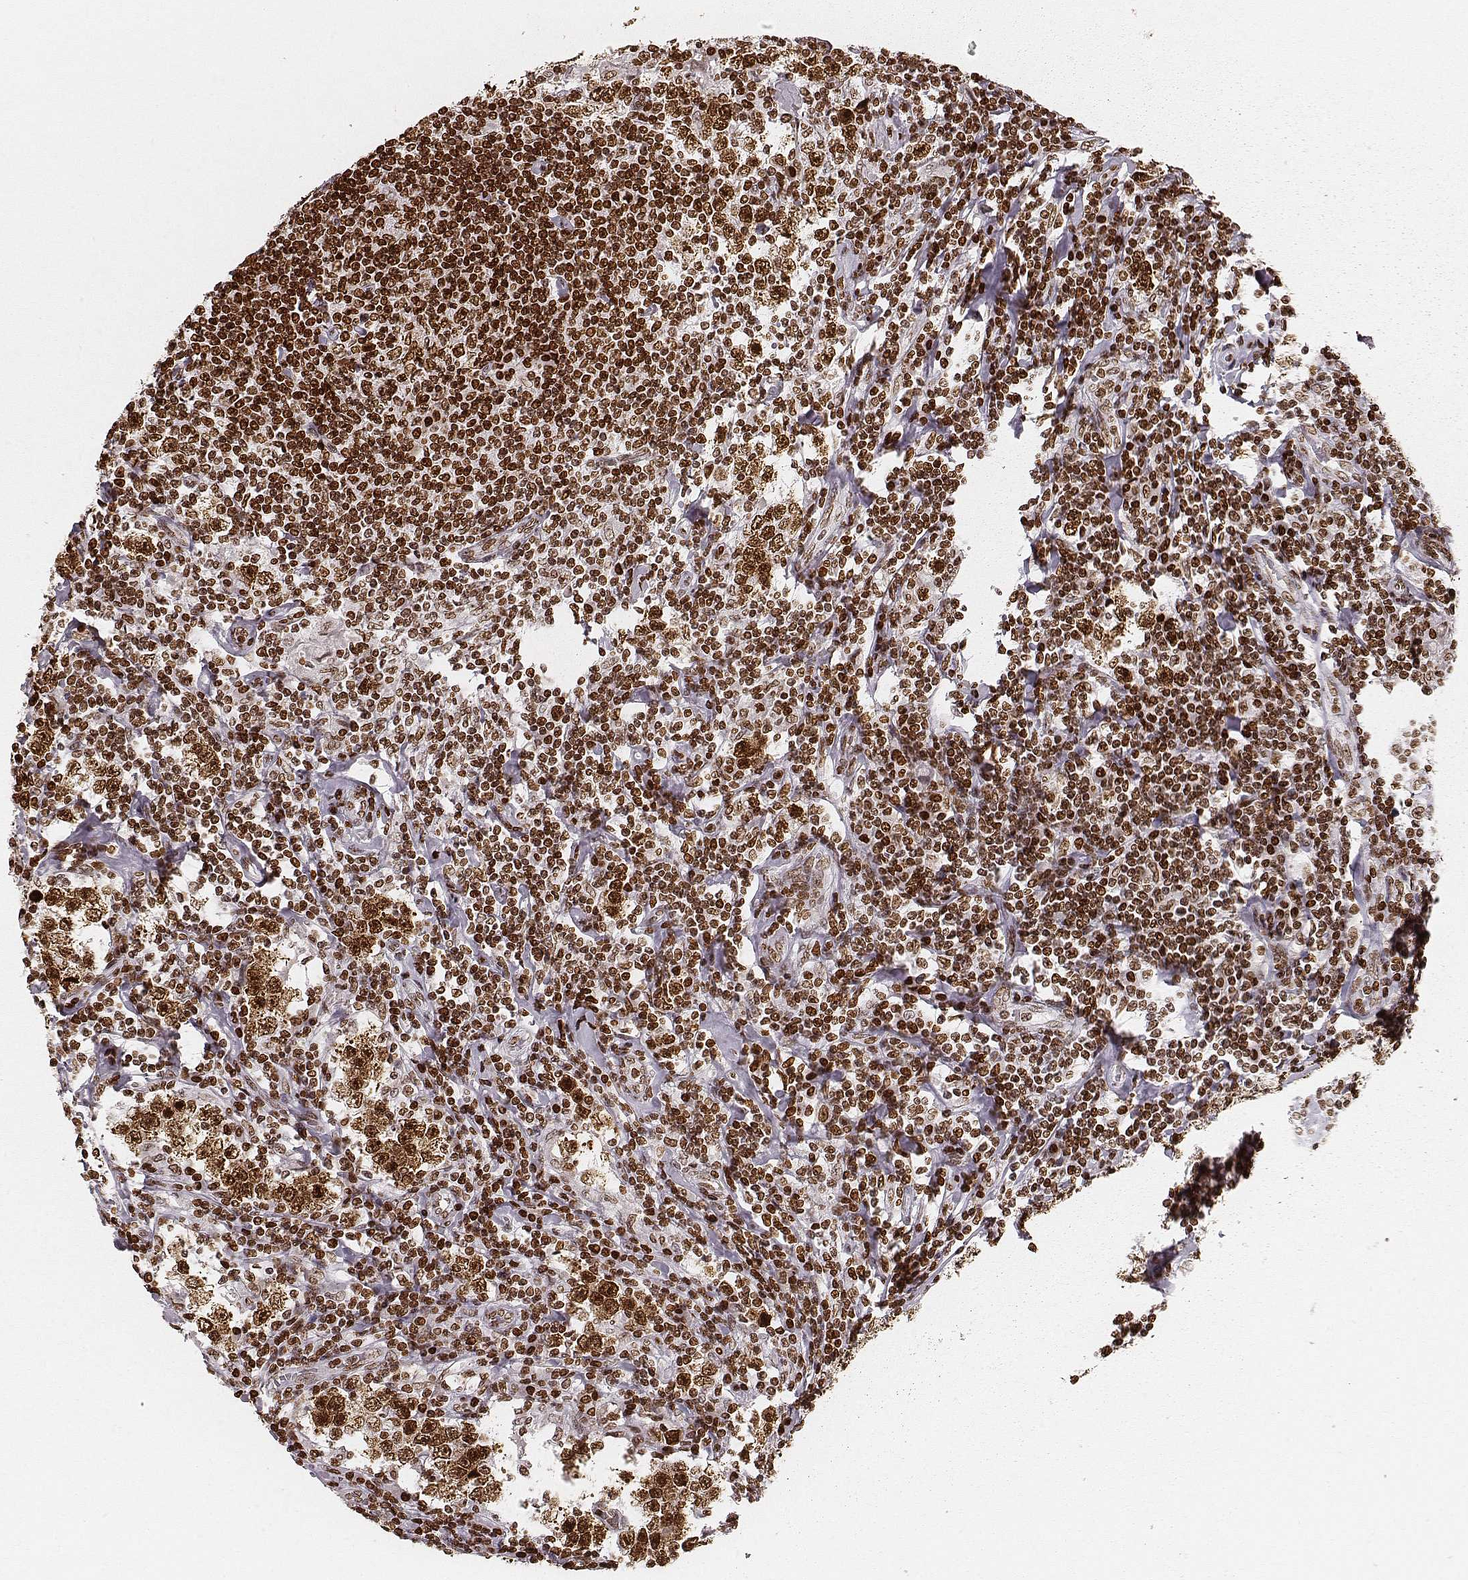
{"staining": {"intensity": "strong", "quantity": ">75%", "location": "nuclear"}, "tissue": "testis cancer", "cell_type": "Tumor cells", "image_type": "cancer", "snomed": [{"axis": "morphology", "description": "Seminoma, NOS"}, {"axis": "morphology", "description": "Carcinoma, Embryonal, NOS"}, {"axis": "topography", "description": "Testis"}], "caption": "IHC photomicrograph of neoplastic tissue: human testis cancer stained using immunohistochemistry (IHC) exhibits high levels of strong protein expression localized specifically in the nuclear of tumor cells, appearing as a nuclear brown color.", "gene": "PARP1", "patient": {"sex": "male", "age": 41}}